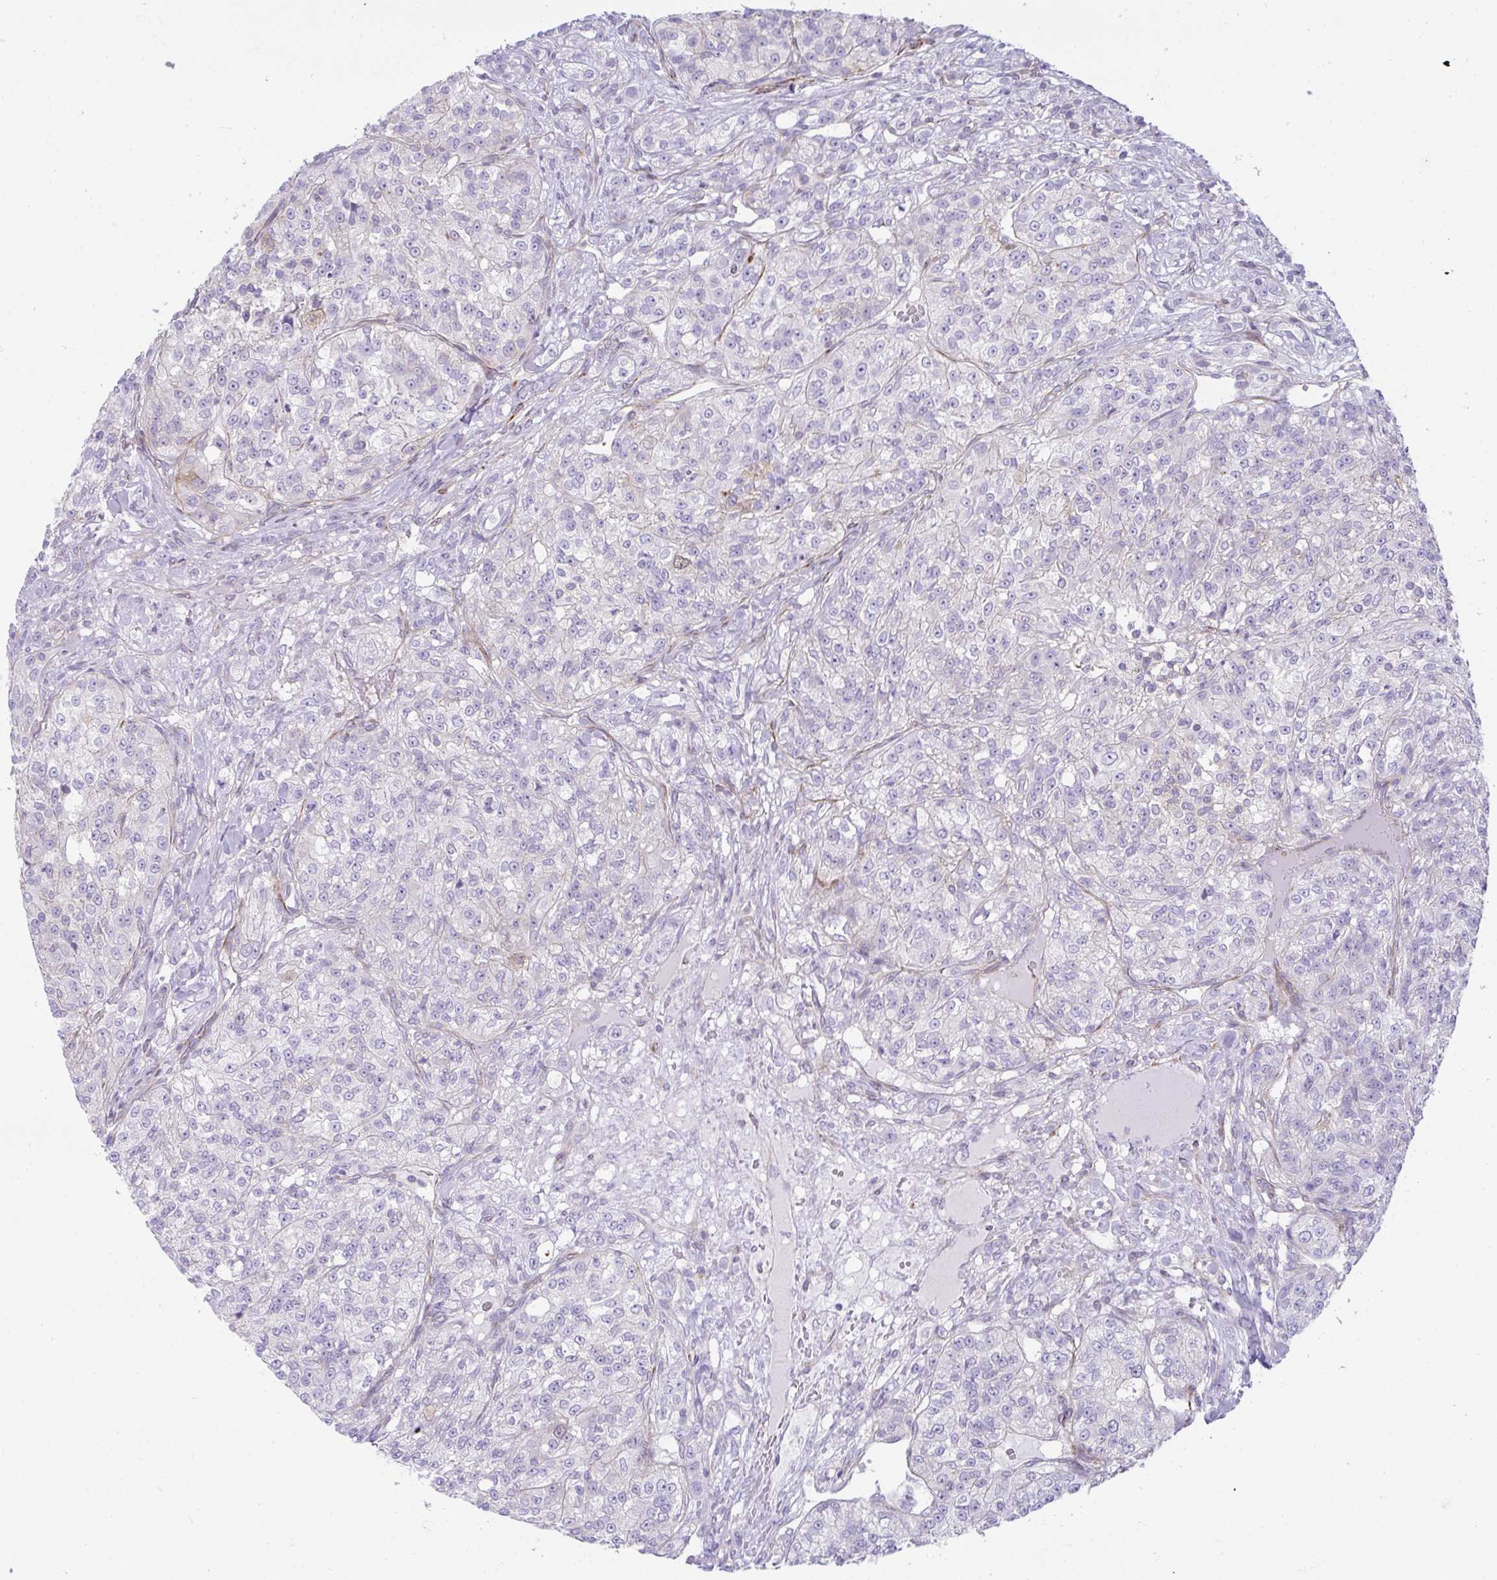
{"staining": {"intensity": "negative", "quantity": "none", "location": "none"}, "tissue": "renal cancer", "cell_type": "Tumor cells", "image_type": "cancer", "snomed": [{"axis": "morphology", "description": "Adenocarcinoma, NOS"}, {"axis": "topography", "description": "Kidney"}], "caption": "IHC of human renal cancer (adenocarcinoma) demonstrates no expression in tumor cells.", "gene": "CDRT15", "patient": {"sex": "female", "age": 63}}